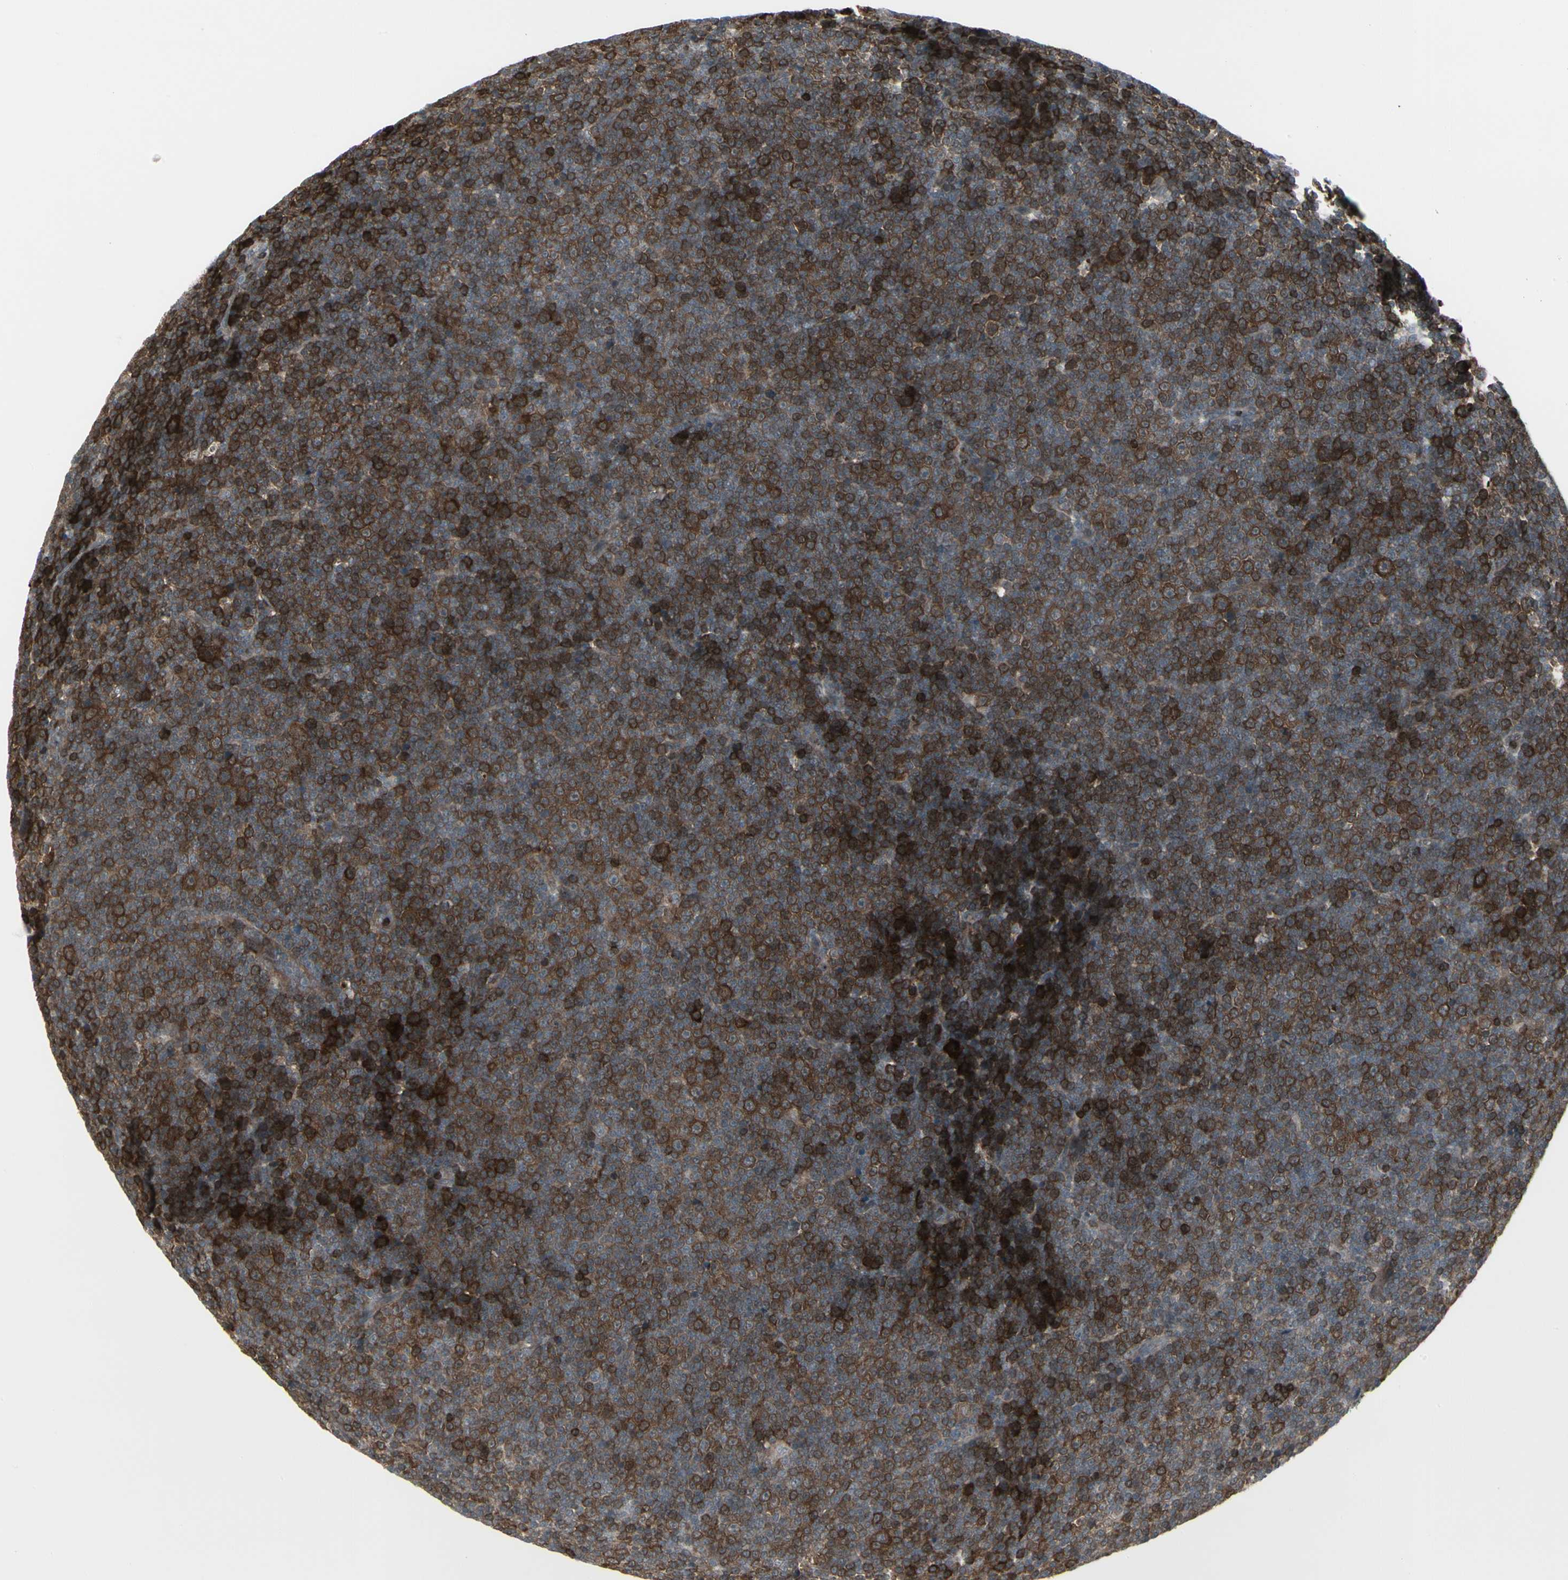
{"staining": {"intensity": "strong", "quantity": ">75%", "location": "cytoplasmic/membranous"}, "tissue": "lymphoma", "cell_type": "Tumor cells", "image_type": "cancer", "snomed": [{"axis": "morphology", "description": "Malignant lymphoma, non-Hodgkin's type, Low grade"}, {"axis": "topography", "description": "Lymph node"}], "caption": "A histopathology image of low-grade malignant lymphoma, non-Hodgkin's type stained for a protein displays strong cytoplasmic/membranous brown staining in tumor cells.", "gene": "IGFBP6", "patient": {"sex": "female", "age": 67}}